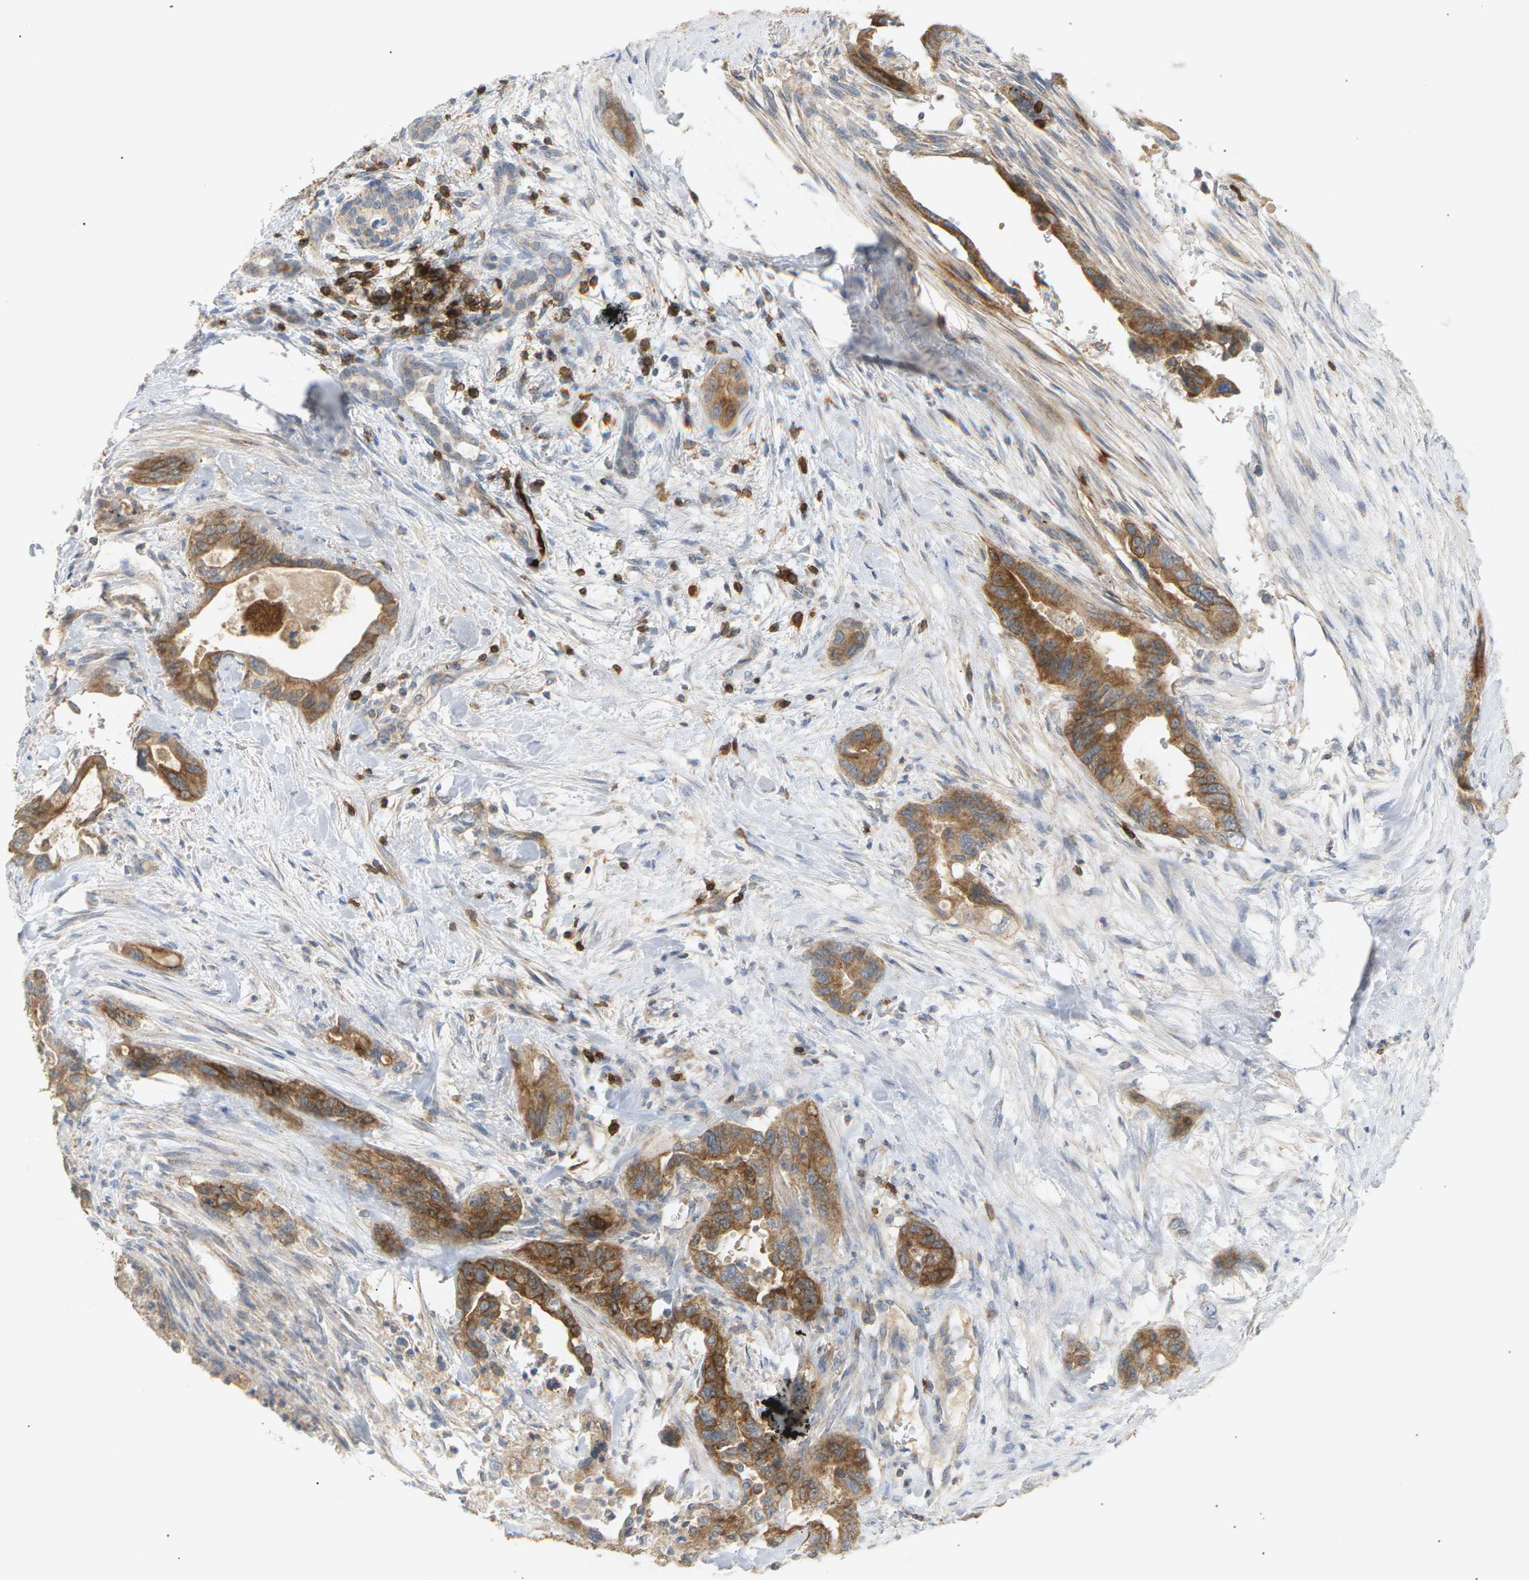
{"staining": {"intensity": "moderate", "quantity": ">75%", "location": "cytoplasmic/membranous"}, "tissue": "pancreatic cancer", "cell_type": "Tumor cells", "image_type": "cancer", "snomed": [{"axis": "morphology", "description": "Adenocarcinoma, NOS"}, {"axis": "topography", "description": "Pancreas"}], "caption": "Human adenocarcinoma (pancreatic) stained with a brown dye exhibits moderate cytoplasmic/membranous positive staining in about >75% of tumor cells.", "gene": "LIME1", "patient": {"sex": "male", "age": 70}}